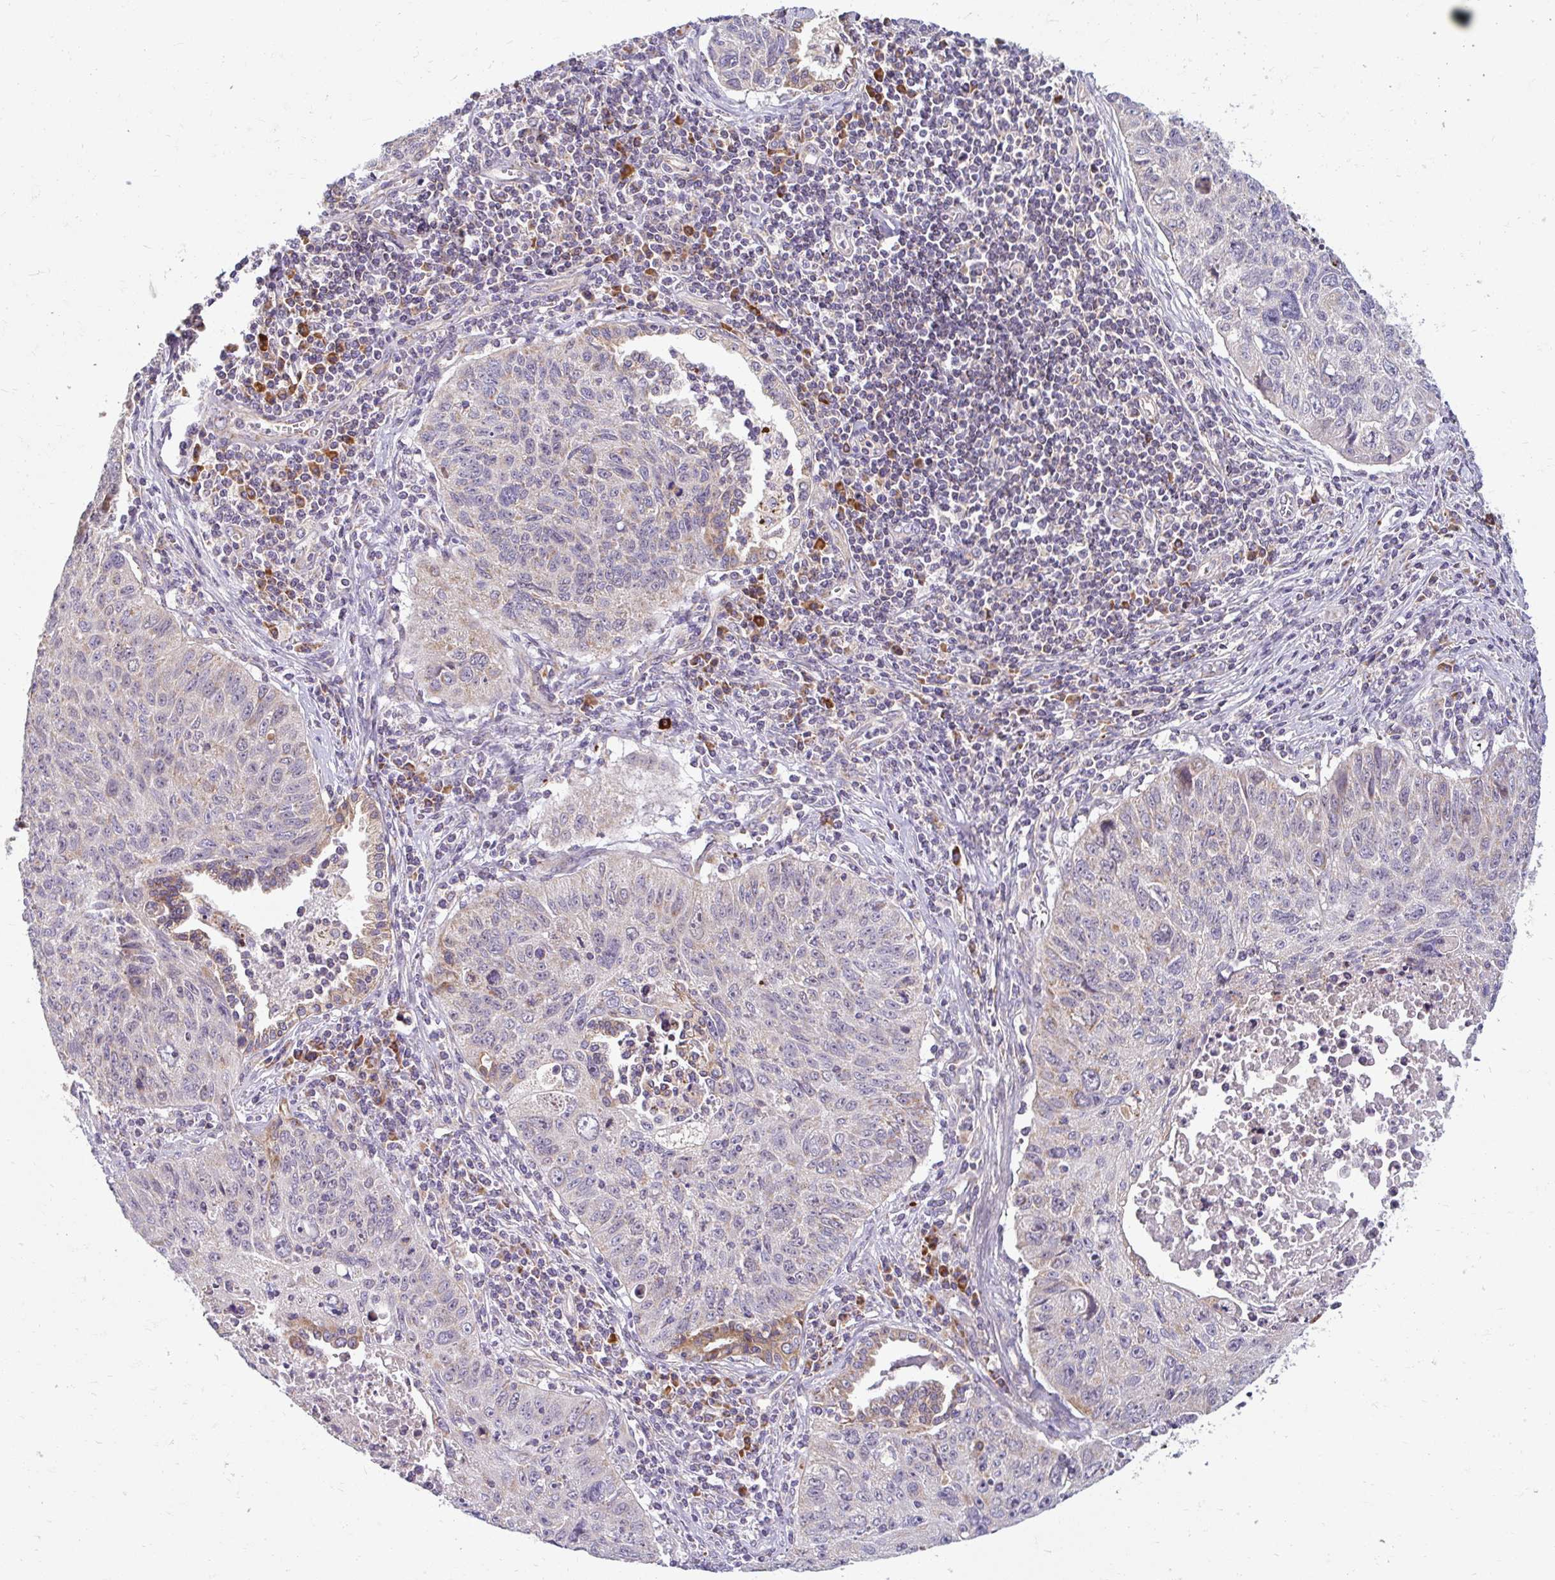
{"staining": {"intensity": "weak", "quantity": "<25%", "location": "cytoplasmic/membranous"}, "tissue": "lung cancer", "cell_type": "Tumor cells", "image_type": "cancer", "snomed": [{"axis": "morphology", "description": "Normal morphology"}, {"axis": "morphology", "description": "Aneuploidy"}, {"axis": "morphology", "description": "Squamous cell carcinoma, NOS"}, {"axis": "topography", "description": "Lymph node"}, {"axis": "topography", "description": "Lung"}], "caption": "The immunohistochemistry (IHC) micrograph has no significant staining in tumor cells of lung cancer tissue.", "gene": "SKP2", "patient": {"sex": "female", "age": 76}}